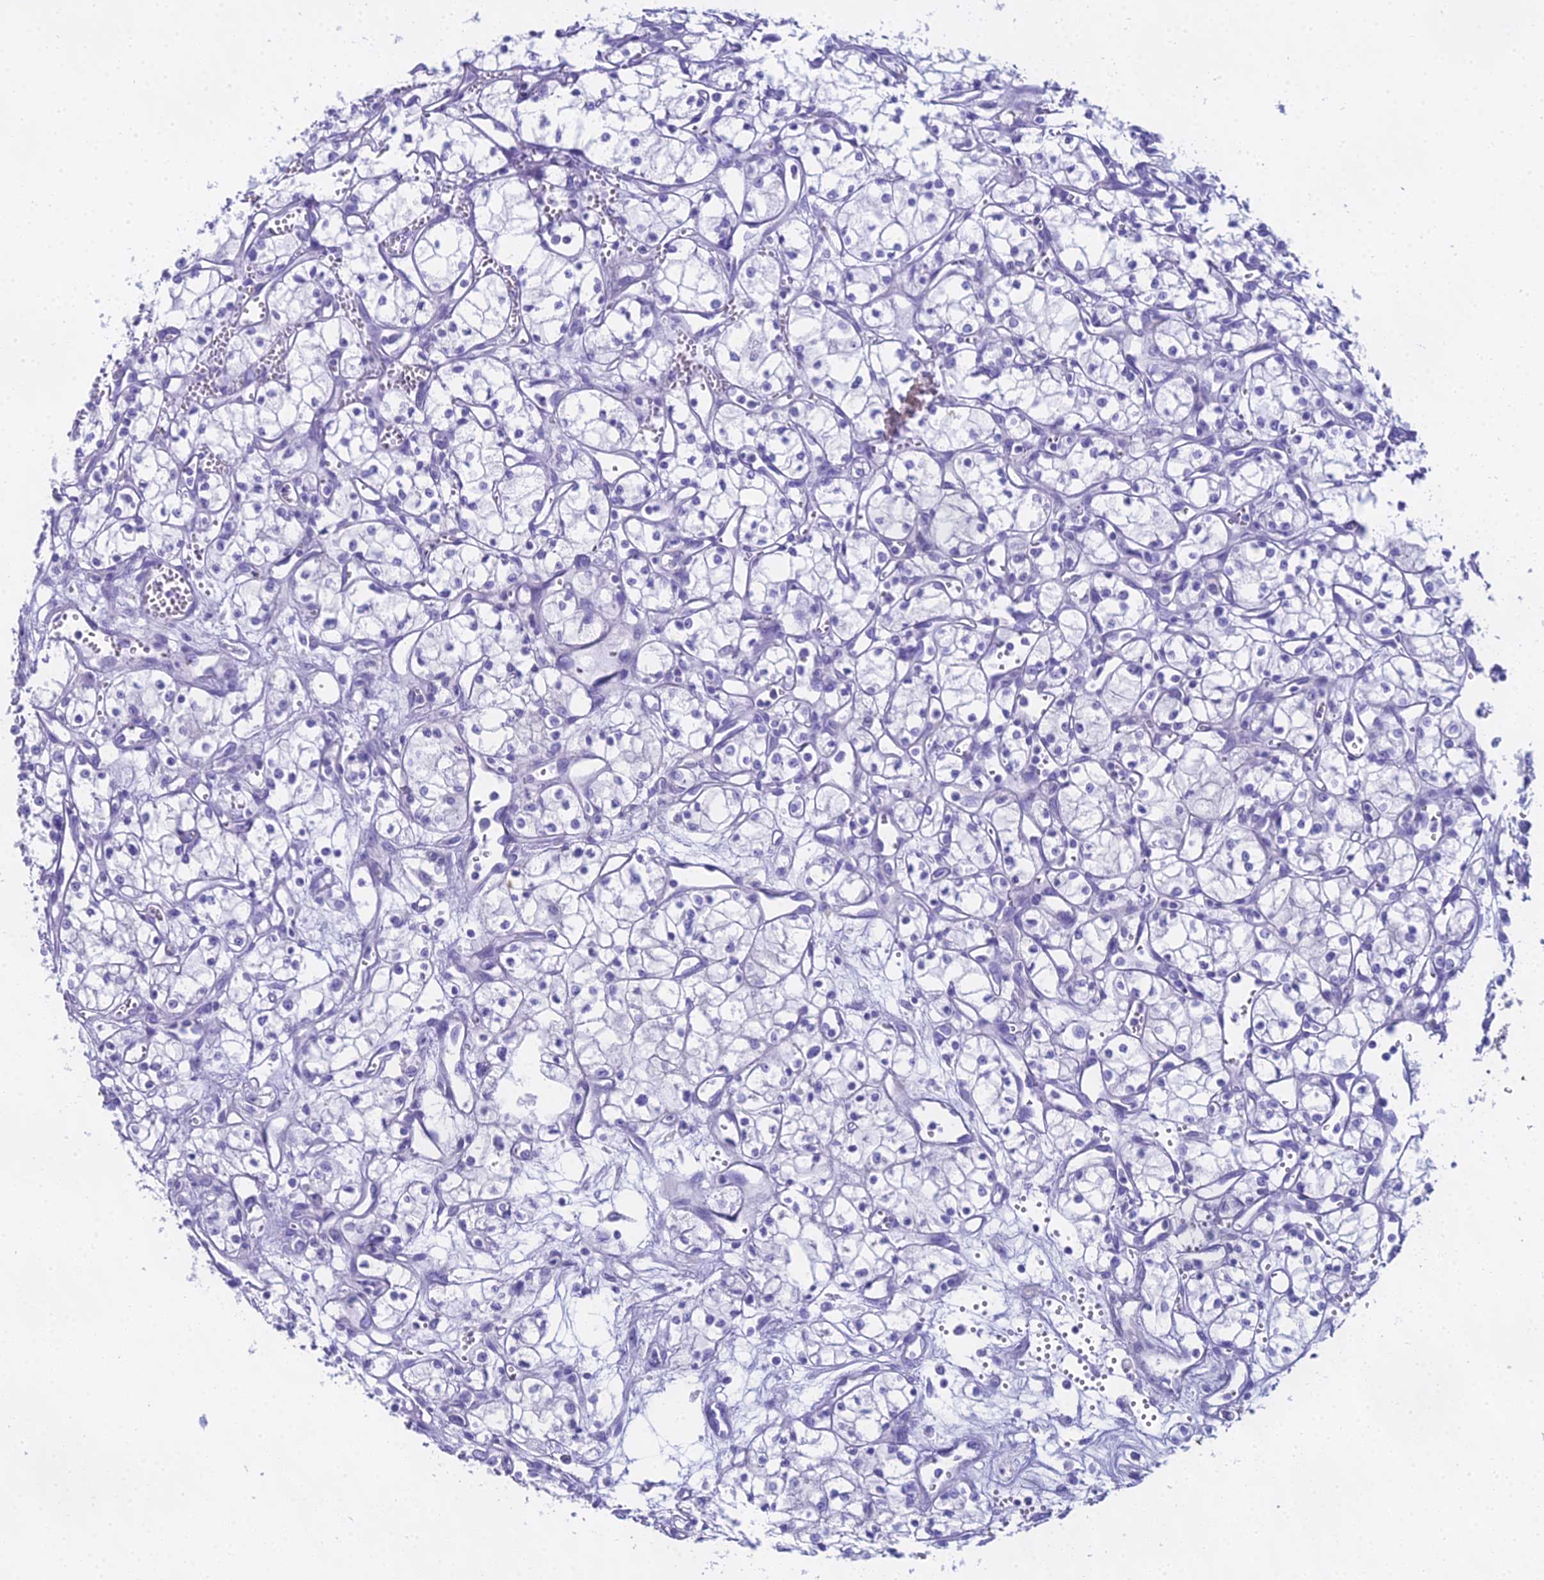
{"staining": {"intensity": "negative", "quantity": "none", "location": "none"}, "tissue": "renal cancer", "cell_type": "Tumor cells", "image_type": "cancer", "snomed": [{"axis": "morphology", "description": "Adenocarcinoma, NOS"}, {"axis": "topography", "description": "Kidney"}], "caption": "DAB (3,3'-diaminobenzidine) immunohistochemical staining of renal cancer (adenocarcinoma) exhibits no significant positivity in tumor cells.", "gene": "UNC80", "patient": {"sex": "male", "age": 59}}